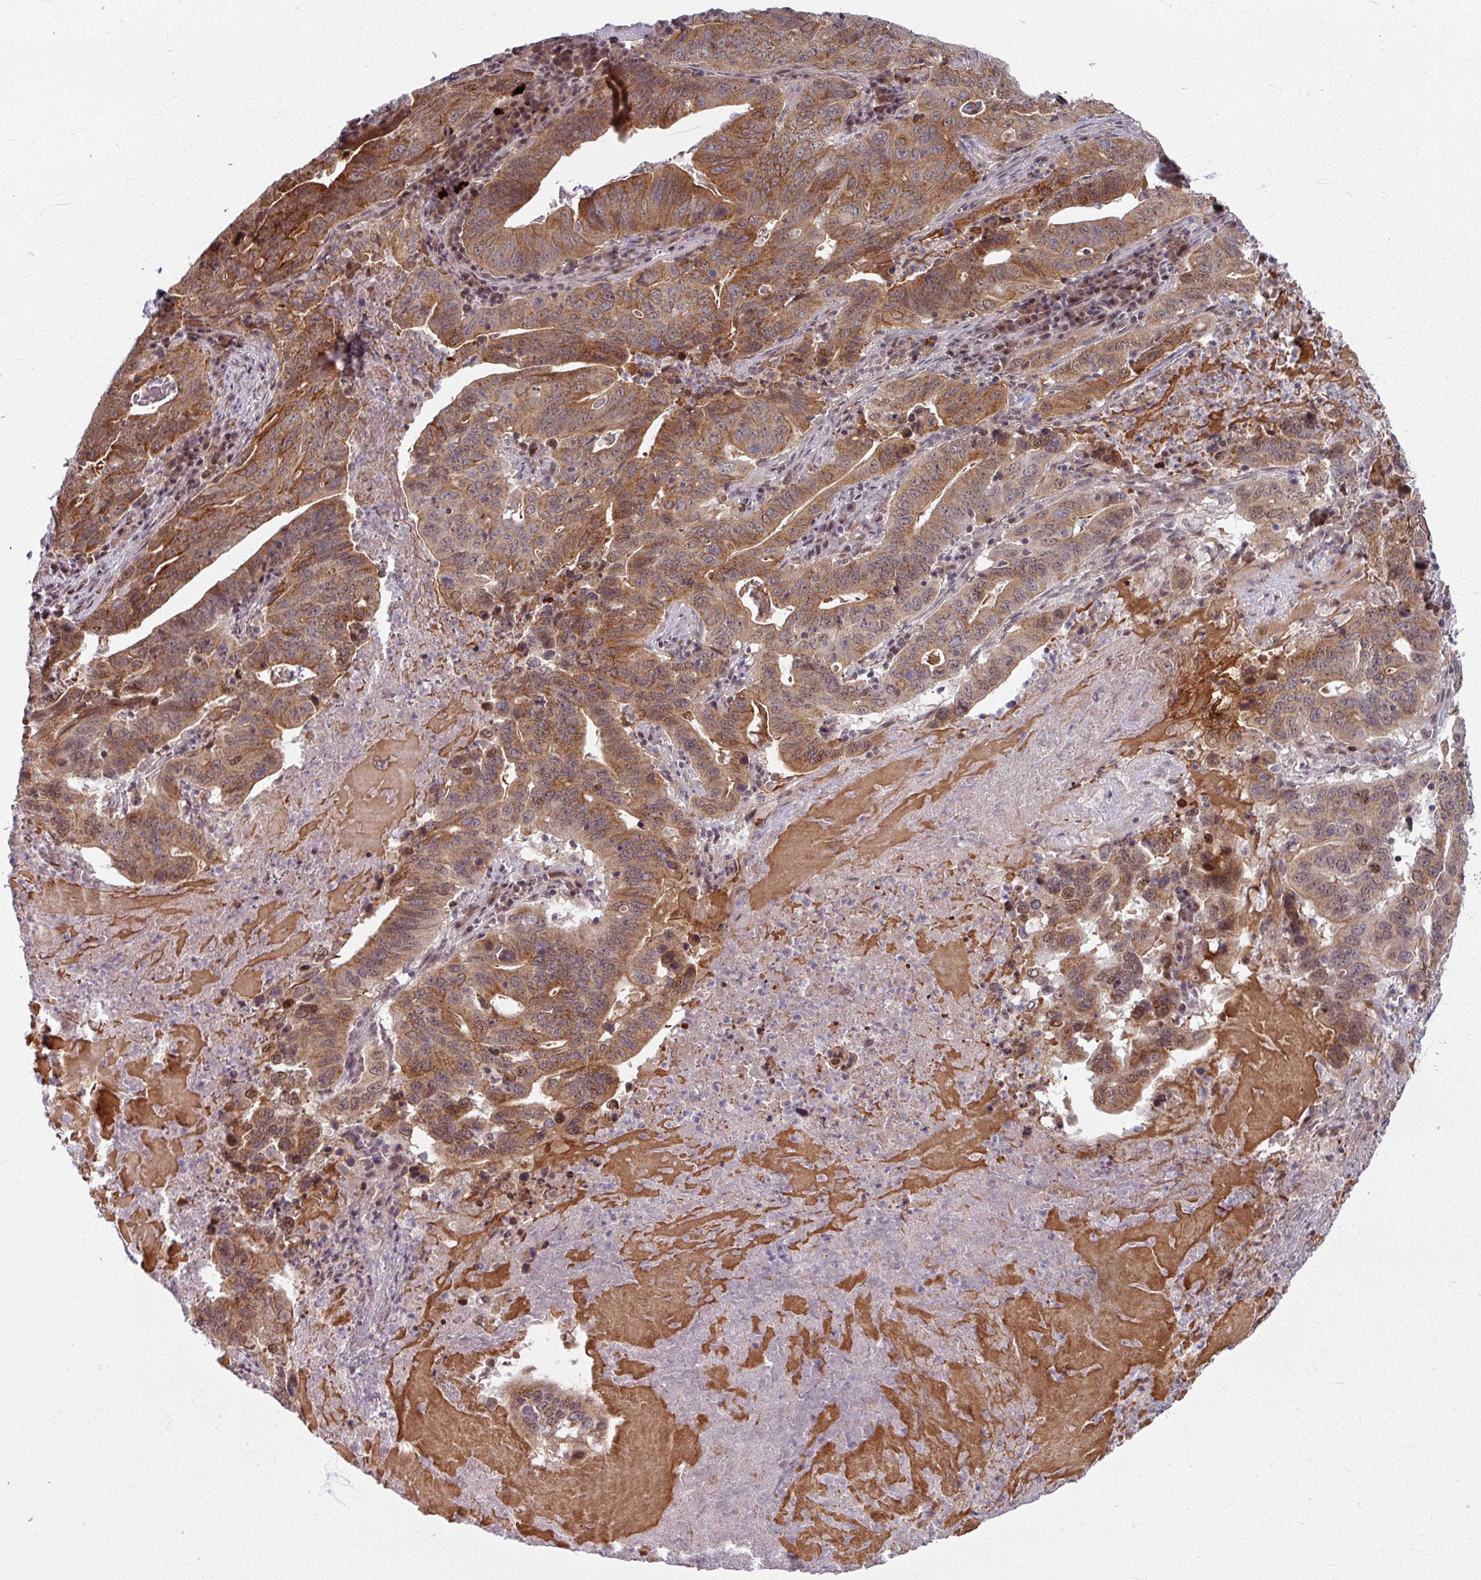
{"staining": {"intensity": "moderate", "quantity": ">75%", "location": "cytoplasmic/membranous"}, "tissue": "lung cancer", "cell_type": "Tumor cells", "image_type": "cancer", "snomed": [{"axis": "morphology", "description": "Adenocarcinoma, NOS"}, {"axis": "topography", "description": "Lung"}], "caption": "A high-resolution photomicrograph shows immunohistochemistry (IHC) staining of lung cancer (adenocarcinoma), which shows moderate cytoplasmic/membranous staining in approximately >75% of tumor cells.", "gene": "KLC3", "patient": {"sex": "female", "age": 60}}